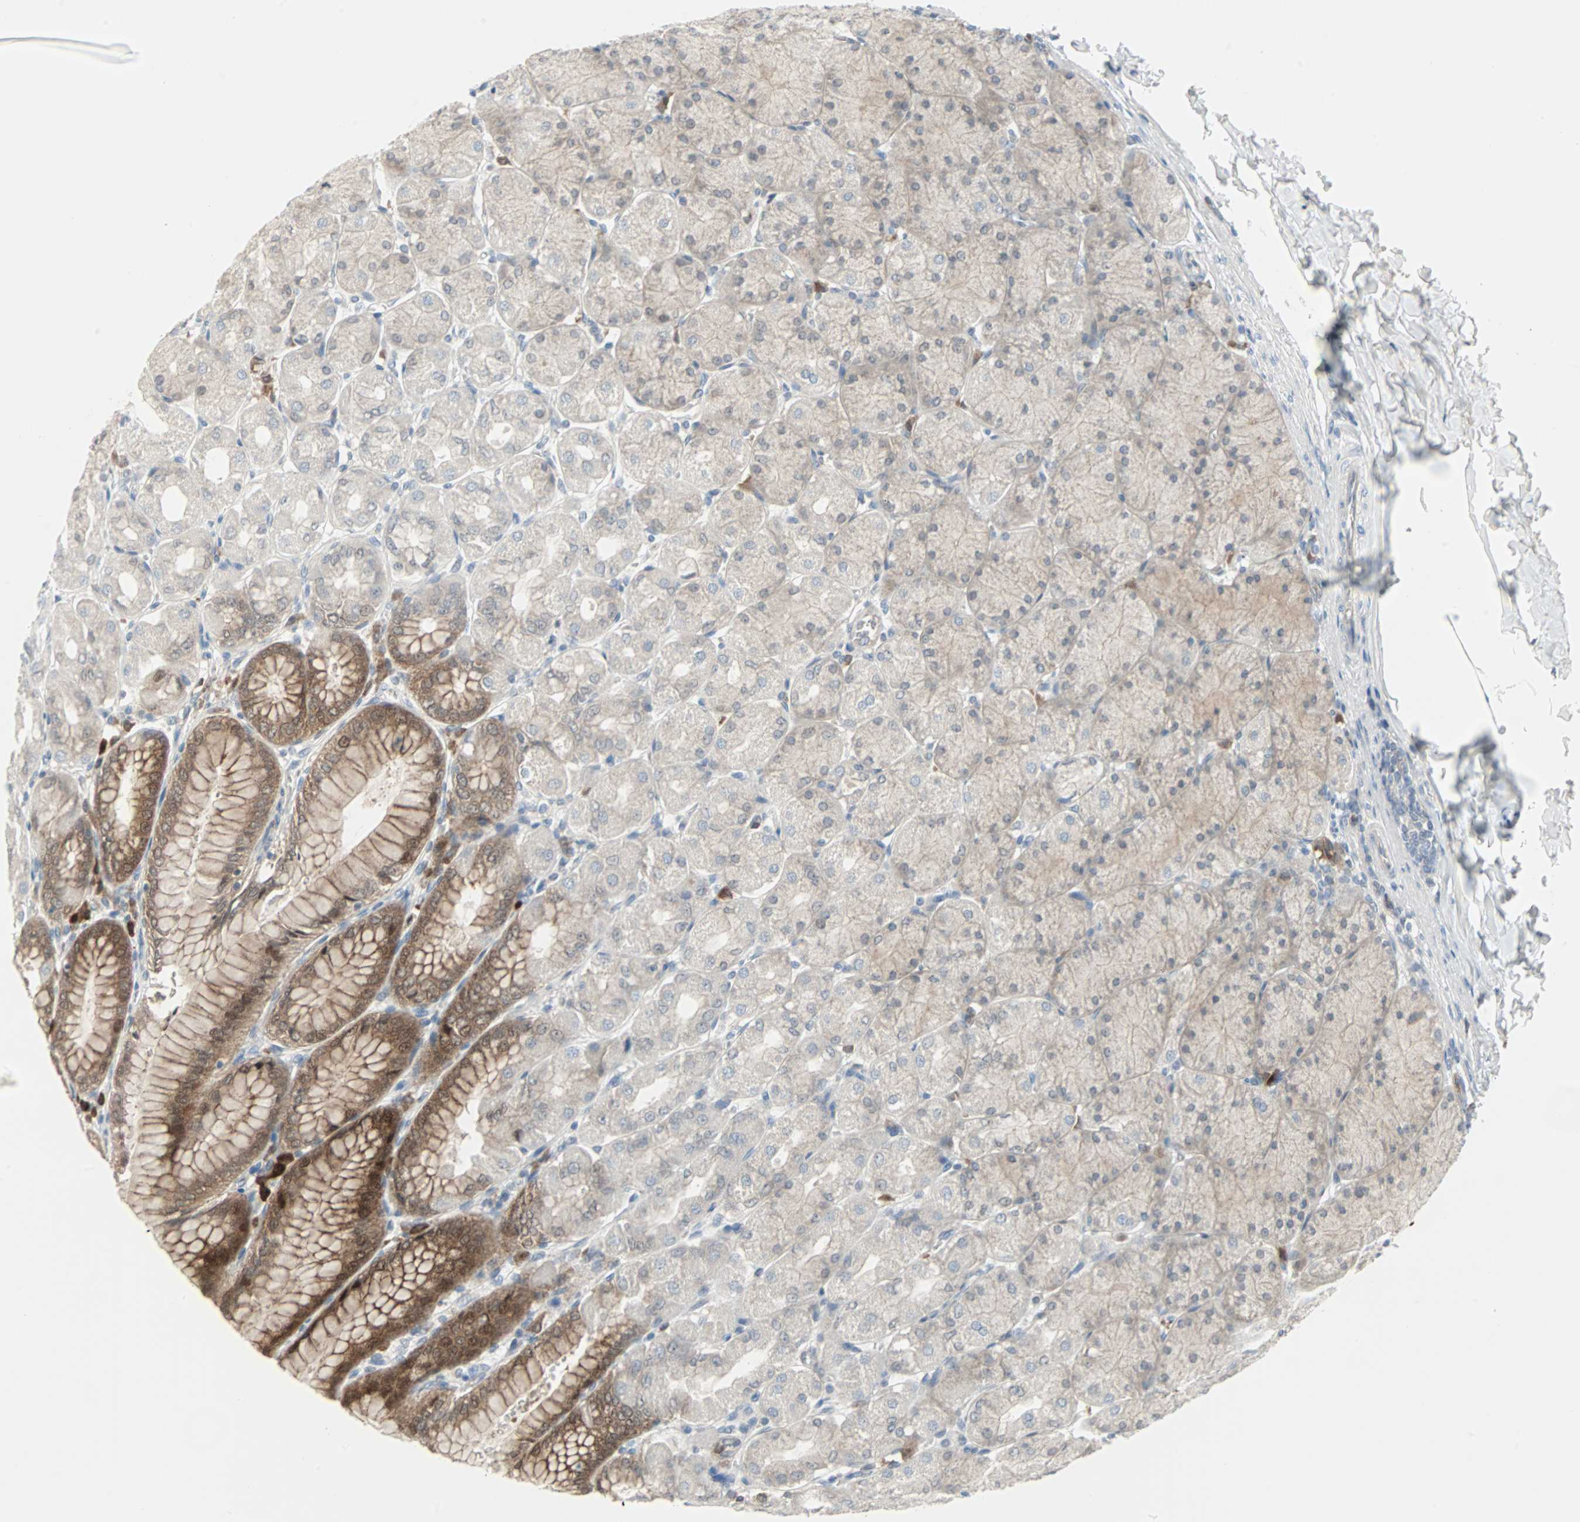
{"staining": {"intensity": "moderate", "quantity": "25%-75%", "location": "cytoplasmic/membranous"}, "tissue": "stomach", "cell_type": "Glandular cells", "image_type": "normal", "snomed": [{"axis": "morphology", "description": "Normal tissue, NOS"}, {"axis": "topography", "description": "Stomach, upper"}], "caption": "Immunohistochemistry (IHC) of unremarkable human stomach reveals medium levels of moderate cytoplasmic/membranous expression in approximately 25%-75% of glandular cells.", "gene": "CASP3", "patient": {"sex": "female", "age": 56}}